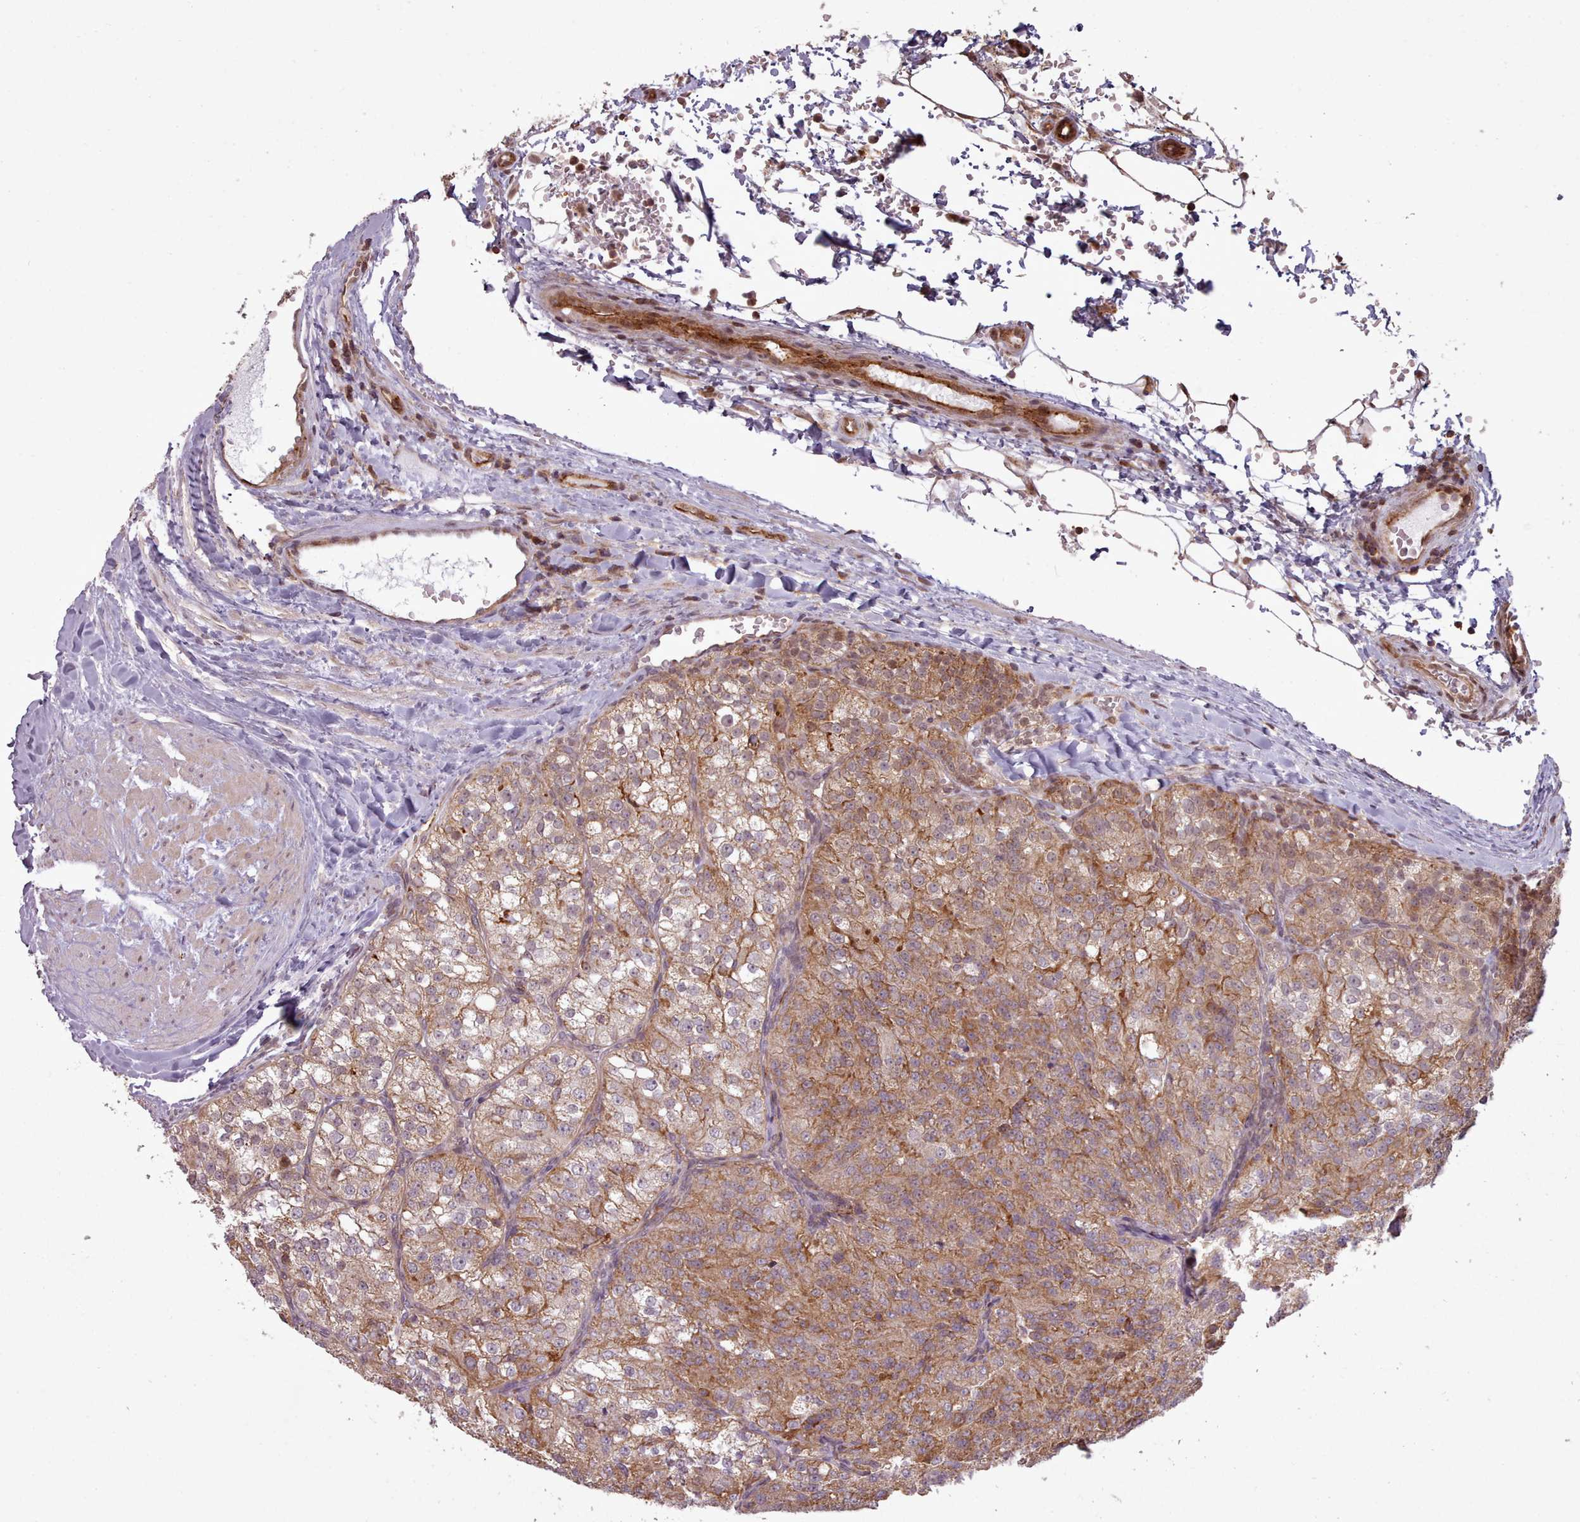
{"staining": {"intensity": "moderate", "quantity": ">75%", "location": "cytoplasmic/membranous"}, "tissue": "renal cancer", "cell_type": "Tumor cells", "image_type": "cancer", "snomed": [{"axis": "morphology", "description": "Adenocarcinoma, NOS"}, {"axis": "topography", "description": "Kidney"}], "caption": "Moderate cytoplasmic/membranous protein positivity is appreciated in about >75% of tumor cells in renal cancer (adenocarcinoma).", "gene": "ZMYM4", "patient": {"sex": "female", "age": 63}}